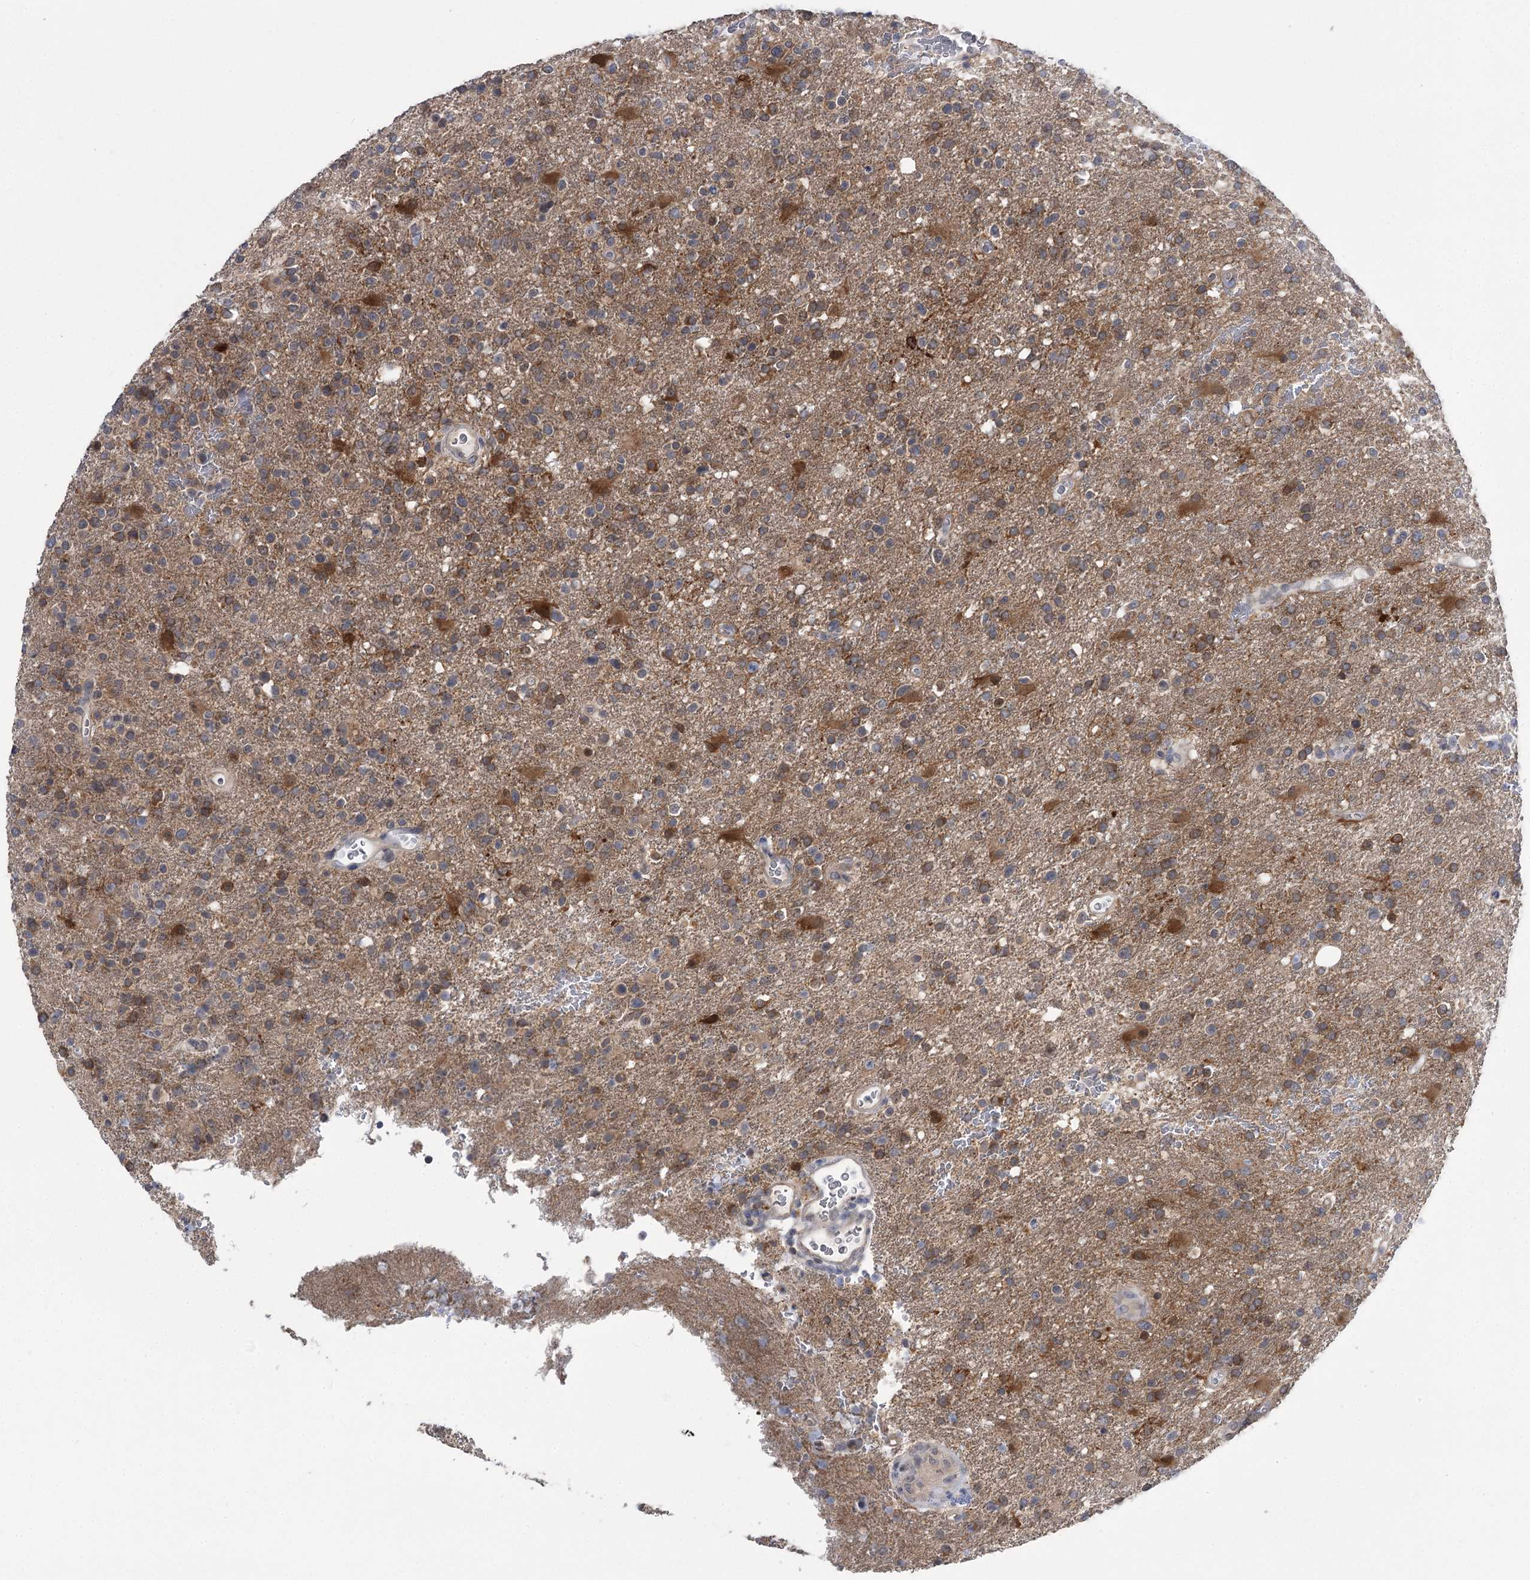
{"staining": {"intensity": "moderate", "quantity": ">75%", "location": "cytoplasmic/membranous"}, "tissue": "glioma", "cell_type": "Tumor cells", "image_type": "cancer", "snomed": [{"axis": "morphology", "description": "Glioma, malignant, High grade"}, {"axis": "topography", "description": "Brain"}], "caption": "Immunohistochemistry image of neoplastic tissue: malignant glioma (high-grade) stained using immunohistochemistry reveals medium levels of moderate protein expression localized specifically in the cytoplasmic/membranous of tumor cells, appearing as a cytoplasmic/membranous brown color.", "gene": "PHYHIPL", "patient": {"sex": "male", "age": 72}}